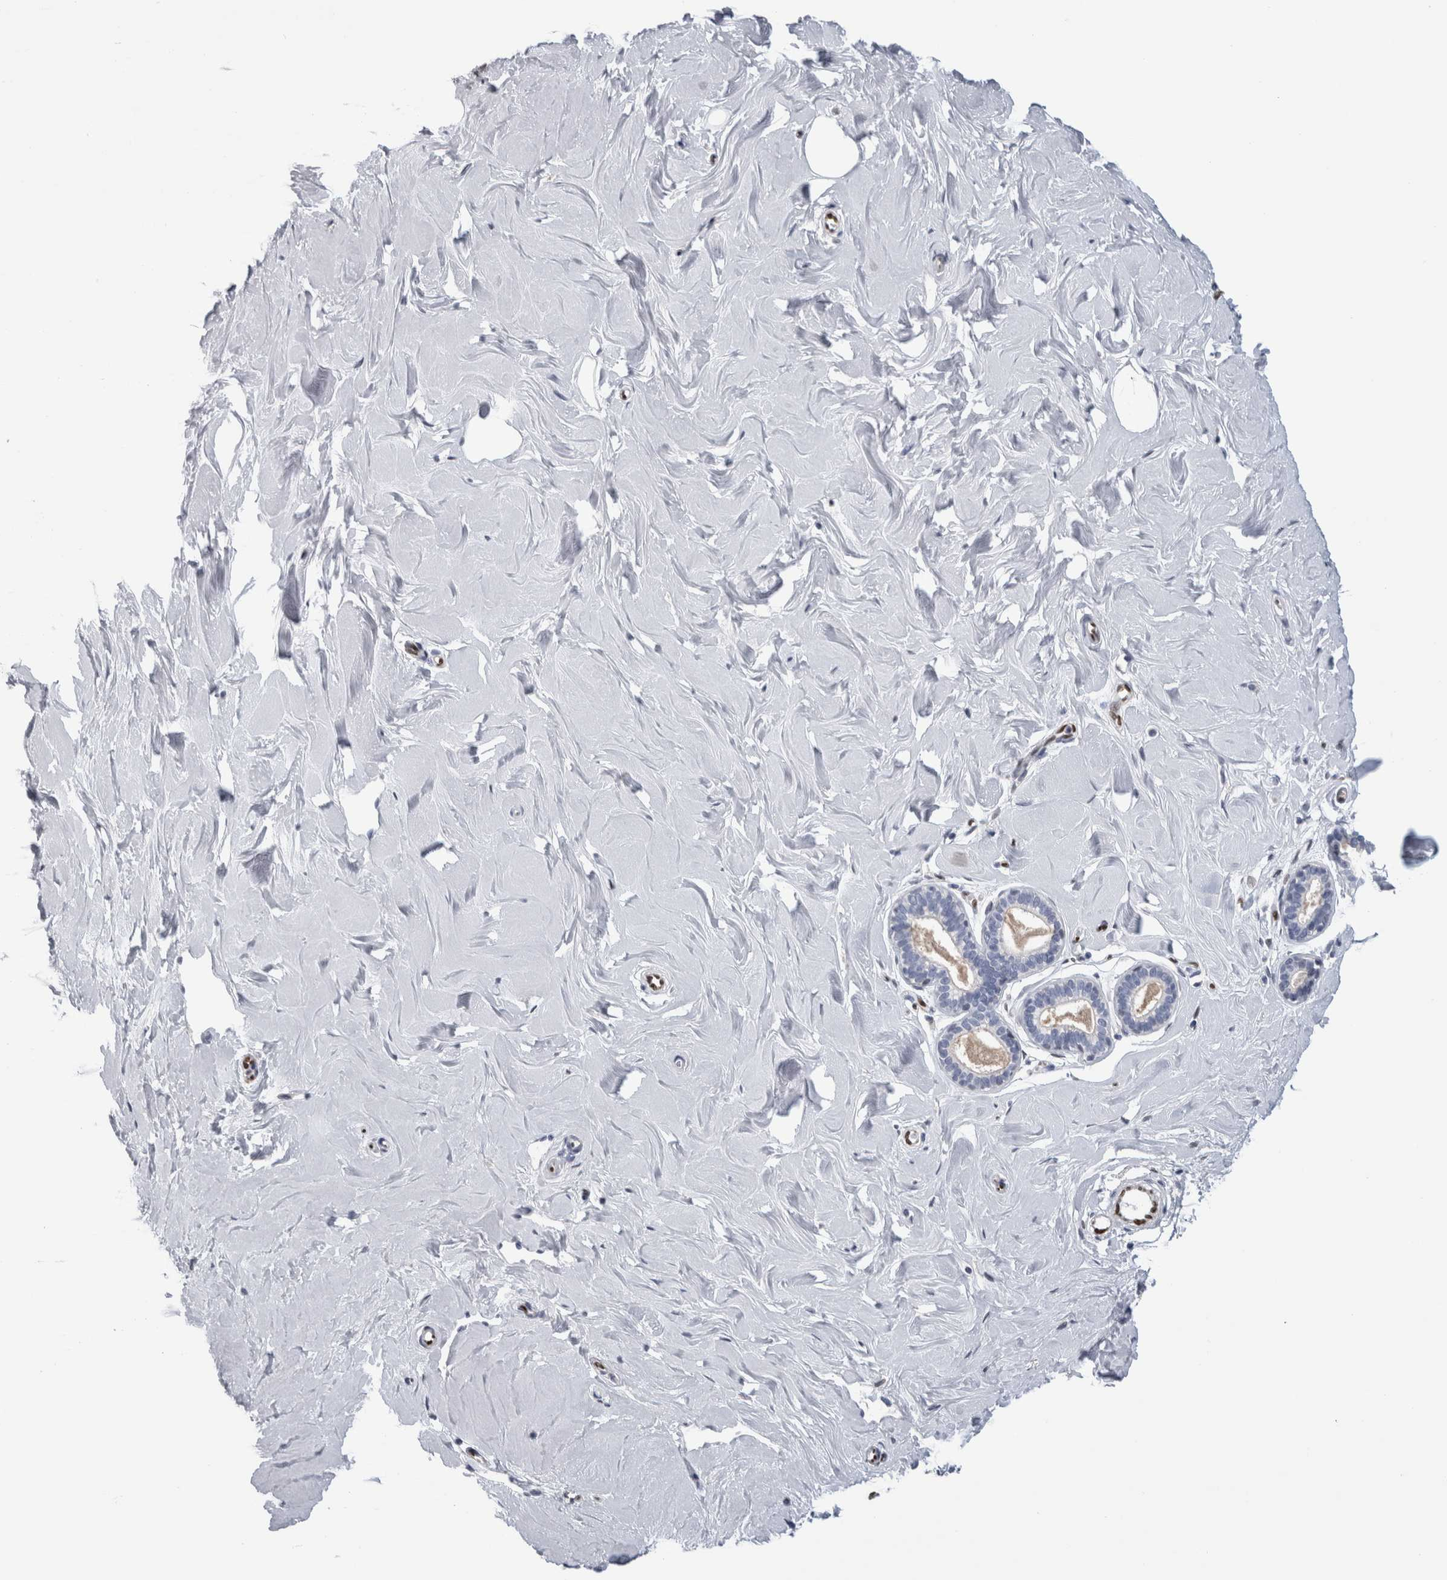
{"staining": {"intensity": "negative", "quantity": "none", "location": "none"}, "tissue": "breast", "cell_type": "Adipocytes", "image_type": "normal", "snomed": [{"axis": "morphology", "description": "Normal tissue, NOS"}, {"axis": "topography", "description": "Breast"}], "caption": "Breast stained for a protein using IHC demonstrates no positivity adipocytes.", "gene": "IL33", "patient": {"sex": "female", "age": 23}}